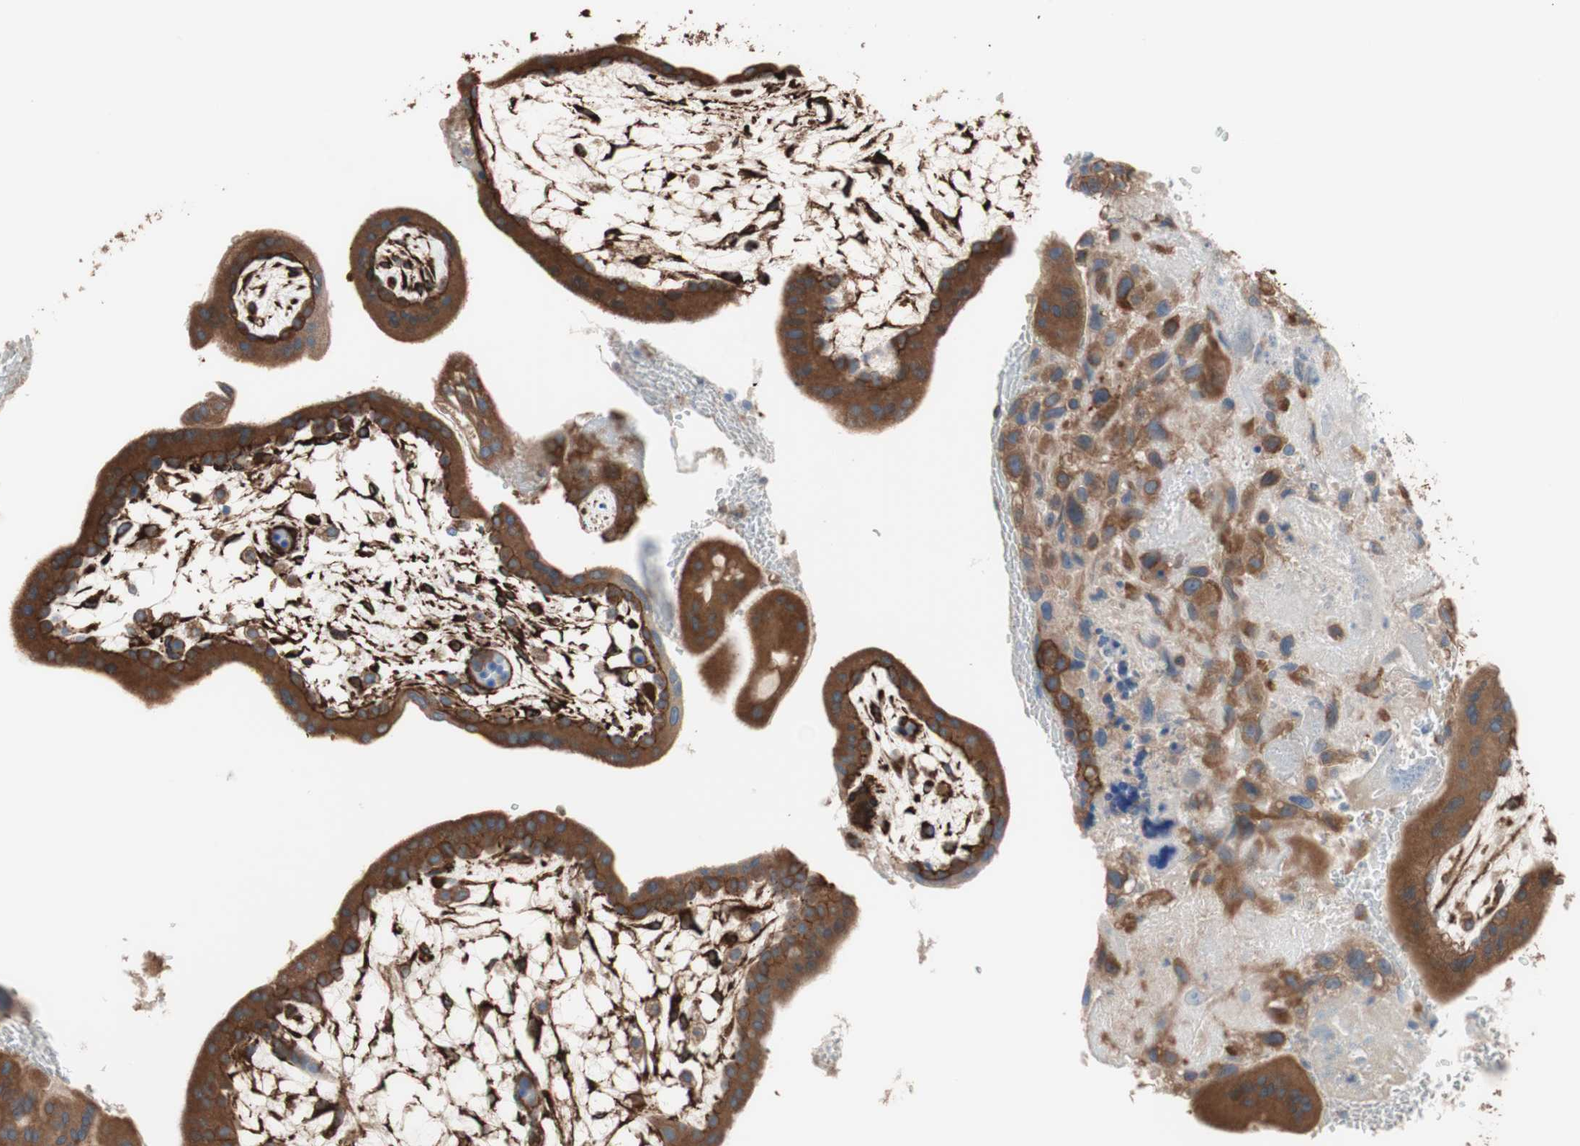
{"staining": {"intensity": "moderate", "quantity": ">75%", "location": "cytoplasmic/membranous"}, "tissue": "placenta", "cell_type": "Decidual cells", "image_type": "normal", "snomed": [{"axis": "morphology", "description": "Normal tissue, NOS"}, {"axis": "topography", "description": "Placenta"}], "caption": "A histopathology image of placenta stained for a protein reveals moderate cytoplasmic/membranous brown staining in decidual cells. (Stains: DAB in brown, nuclei in blue, Microscopy: brightfield microscopy at high magnification).", "gene": "GPSM2", "patient": {"sex": "female", "age": 35}}